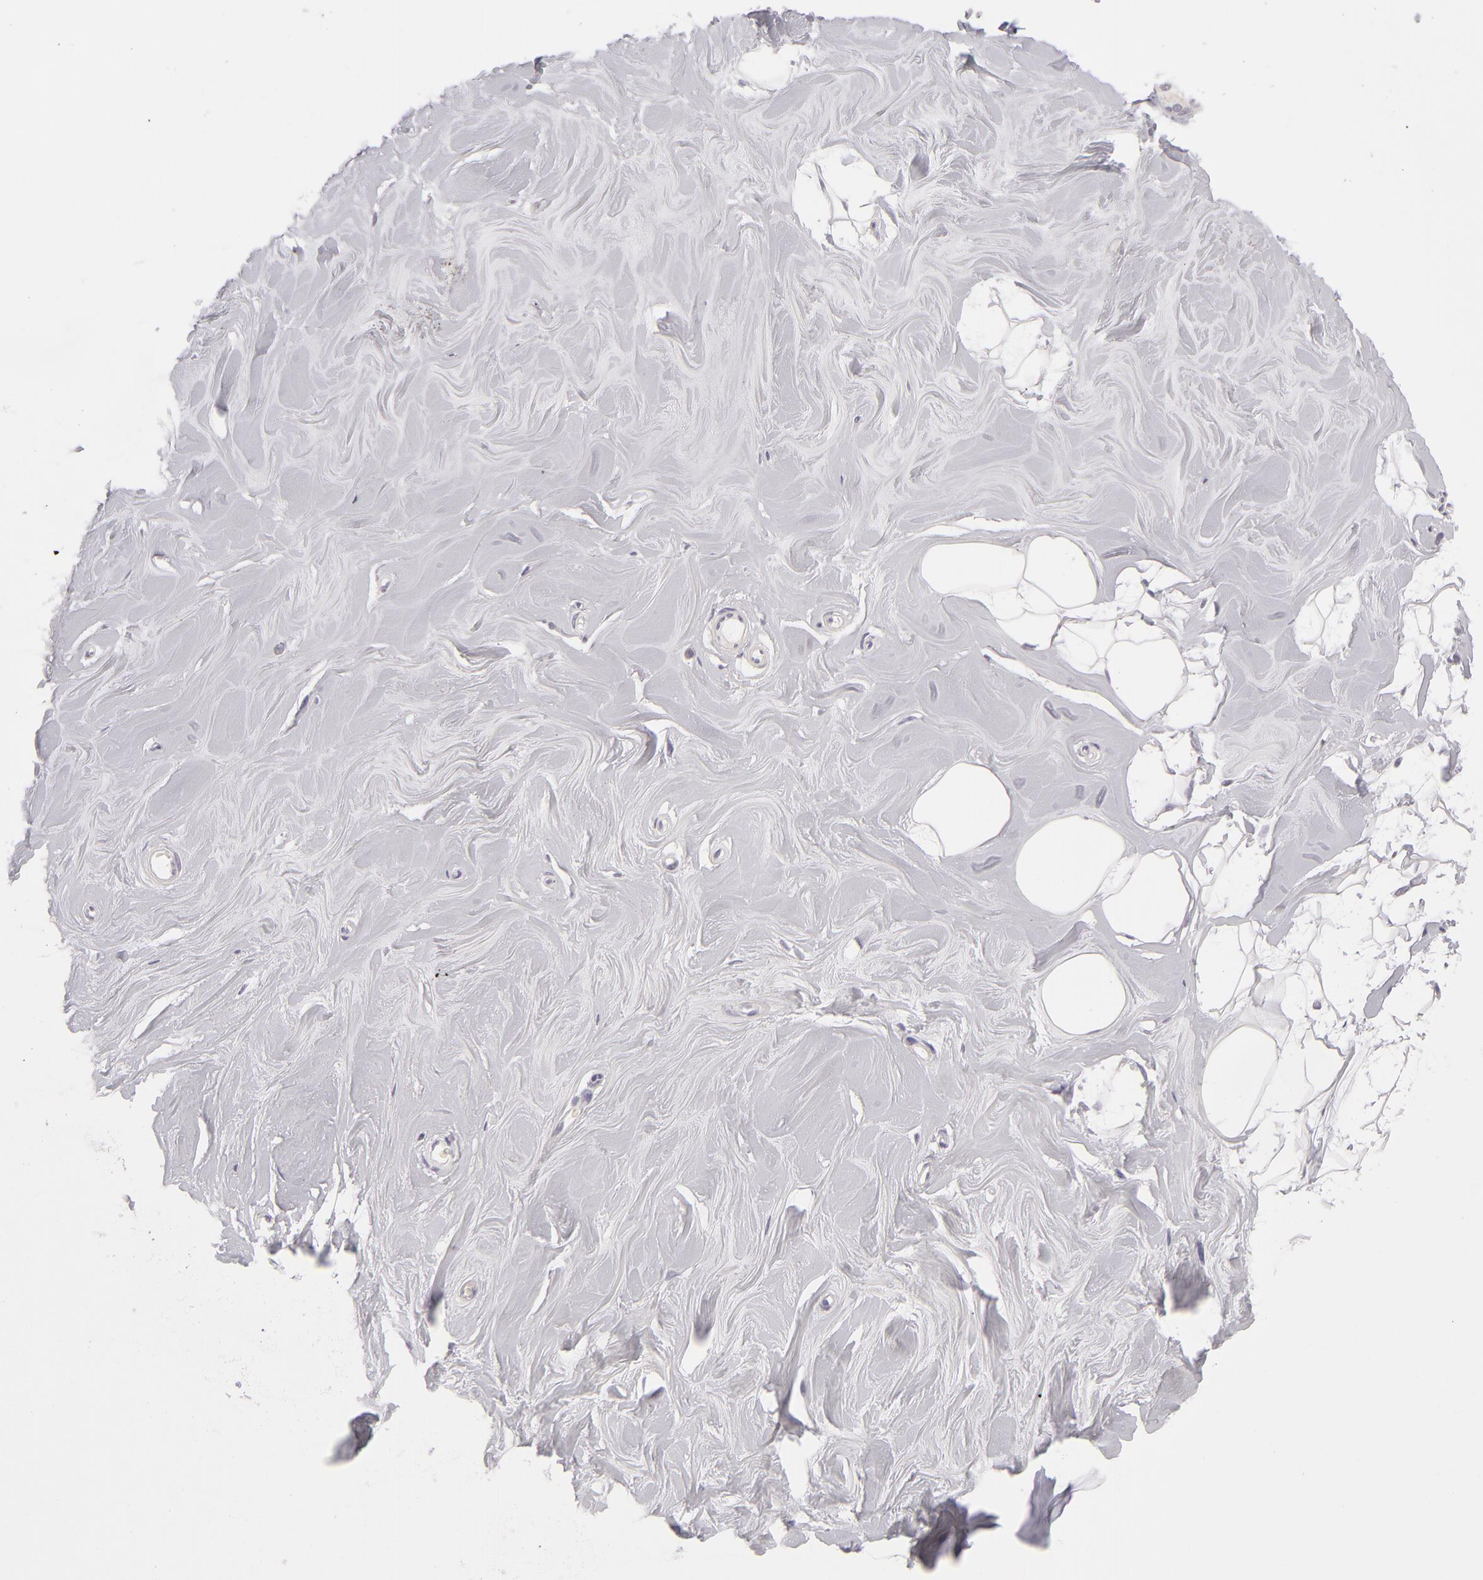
{"staining": {"intensity": "negative", "quantity": "none", "location": "none"}, "tissue": "adipose tissue", "cell_type": "Adipocytes", "image_type": "normal", "snomed": [{"axis": "morphology", "description": "Normal tissue, NOS"}, {"axis": "topography", "description": "Breast"}], "caption": "A high-resolution image shows immunohistochemistry (IHC) staining of normal adipose tissue, which exhibits no significant positivity in adipocytes.", "gene": "ATP2B3", "patient": {"sex": "female", "age": 44}}